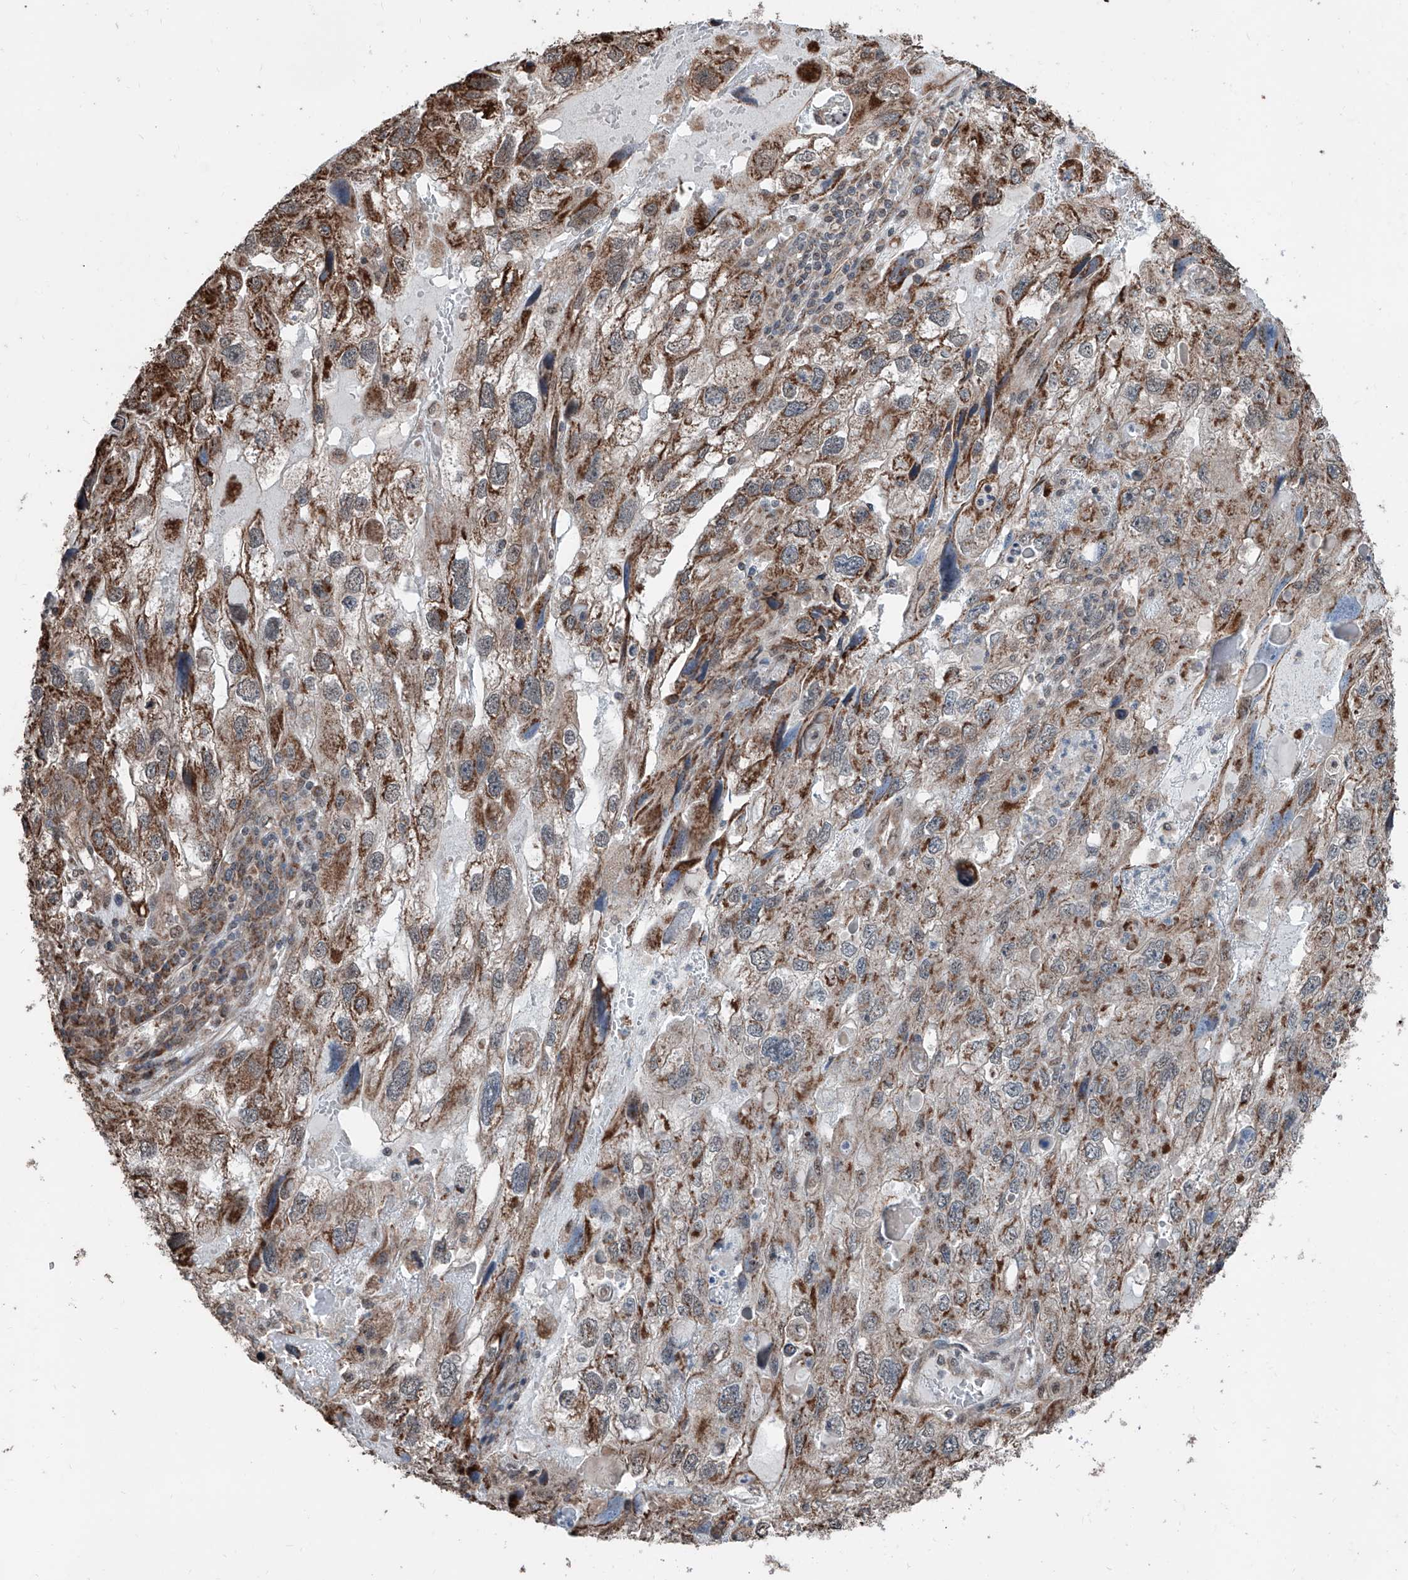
{"staining": {"intensity": "strong", "quantity": "25%-75%", "location": "cytoplasmic/membranous"}, "tissue": "endometrial cancer", "cell_type": "Tumor cells", "image_type": "cancer", "snomed": [{"axis": "morphology", "description": "Adenocarcinoma, NOS"}, {"axis": "topography", "description": "Endometrium"}], "caption": "A brown stain highlights strong cytoplasmic/membranous expression of a protein in human endometrial cancer tumor cells.", "gene": "ZNF445", "patient": {"sex": "female", "age": 49}}